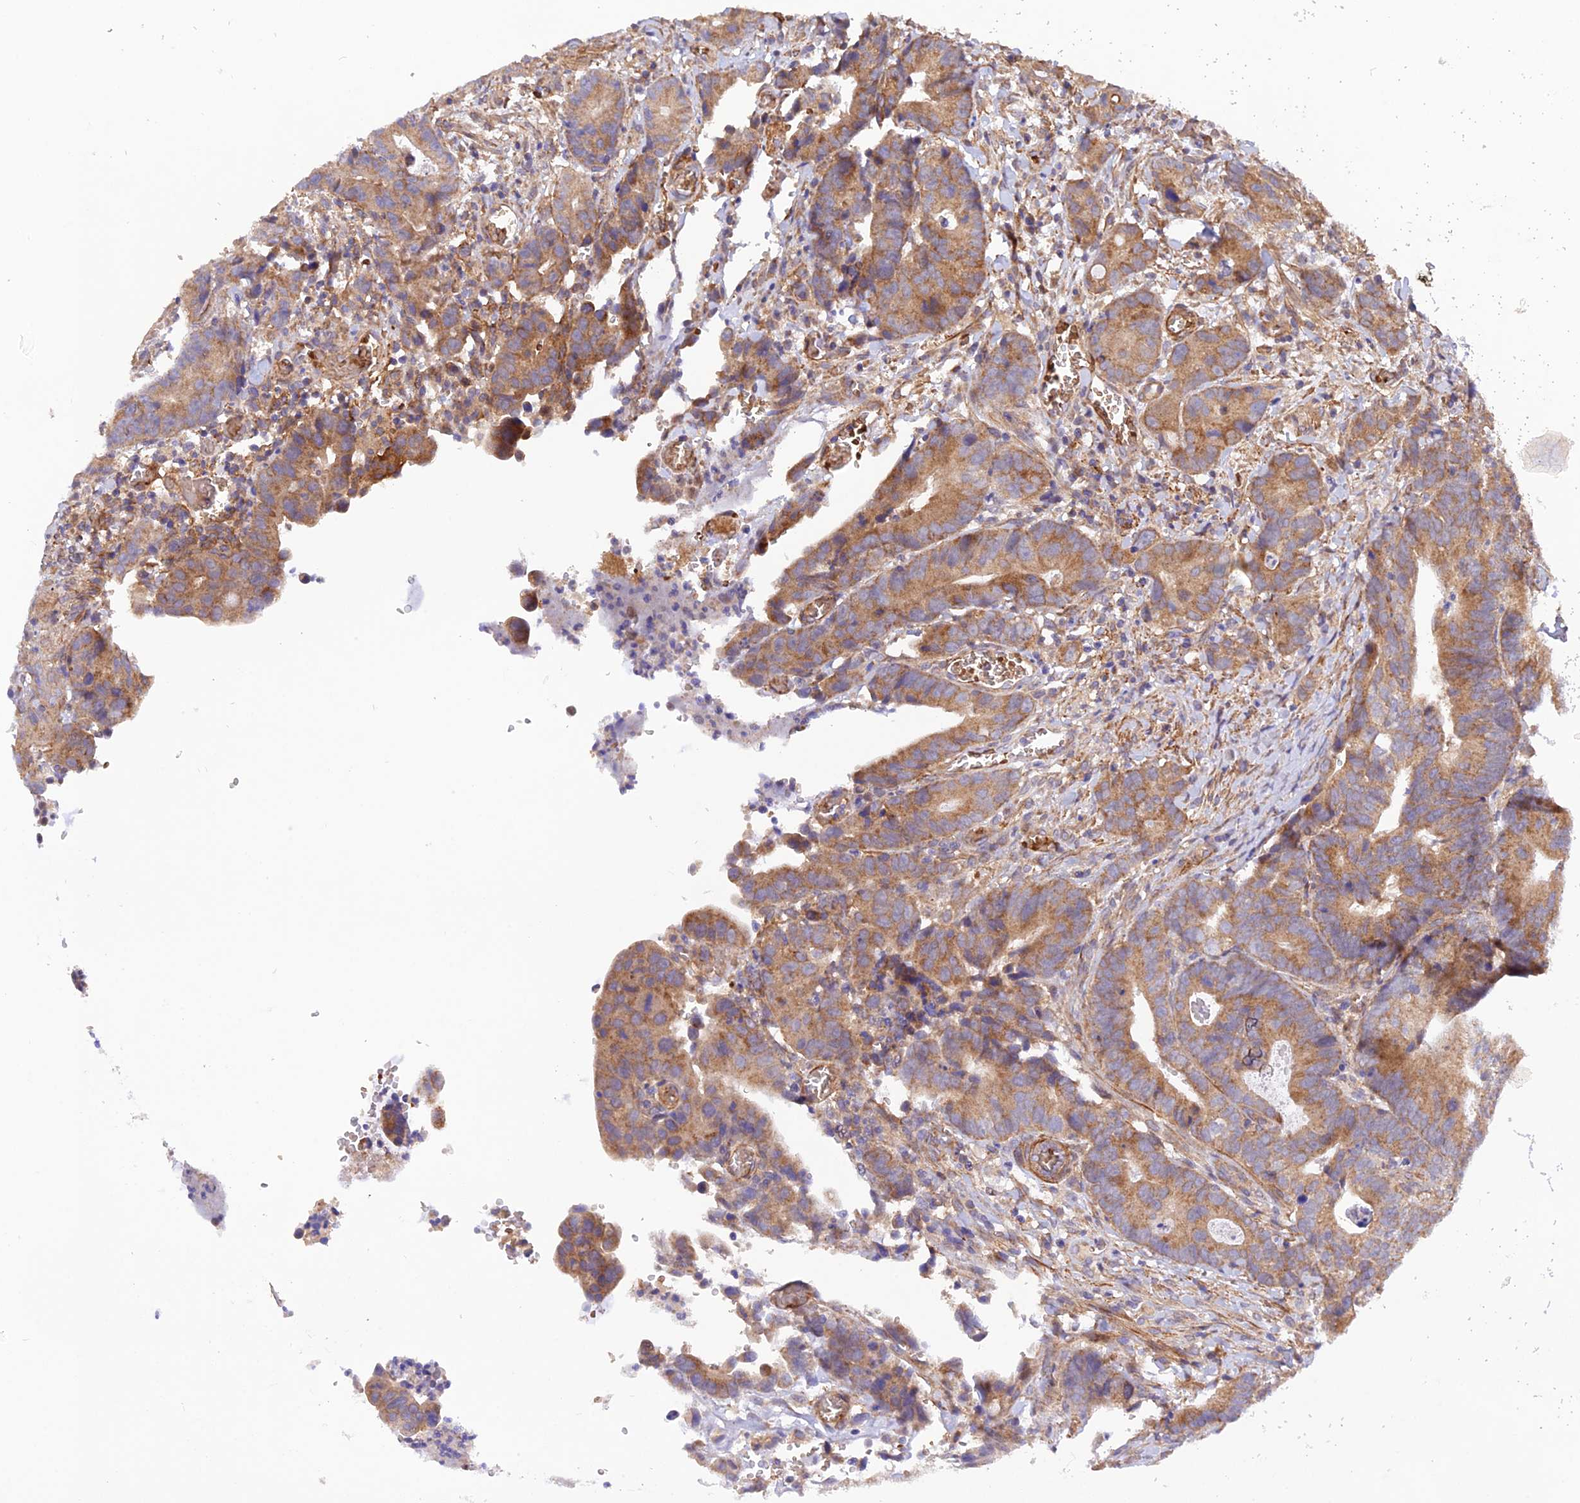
{"staining": {"intensity": "moderate", "quantity": ">75%", "location": "cytoplasmic/membranous"}, "tissue": "colorectal cancer", "cell_type": "Tumor cells", "image_type": "cancer", "snomed": [{"axis": "morphology", "description": "Adenocarcinoma, NOS"}, {"axis": "topography", "description": "Colon"}], "caption": "Tumor cells exhibit medium levels of moderate cytoplasmic/membranous staining in approximately >75% of cells in adenocarcinoma (colorectal).", "gene": "WDFY4", "patient": {"sex": "female", "age": 57}}